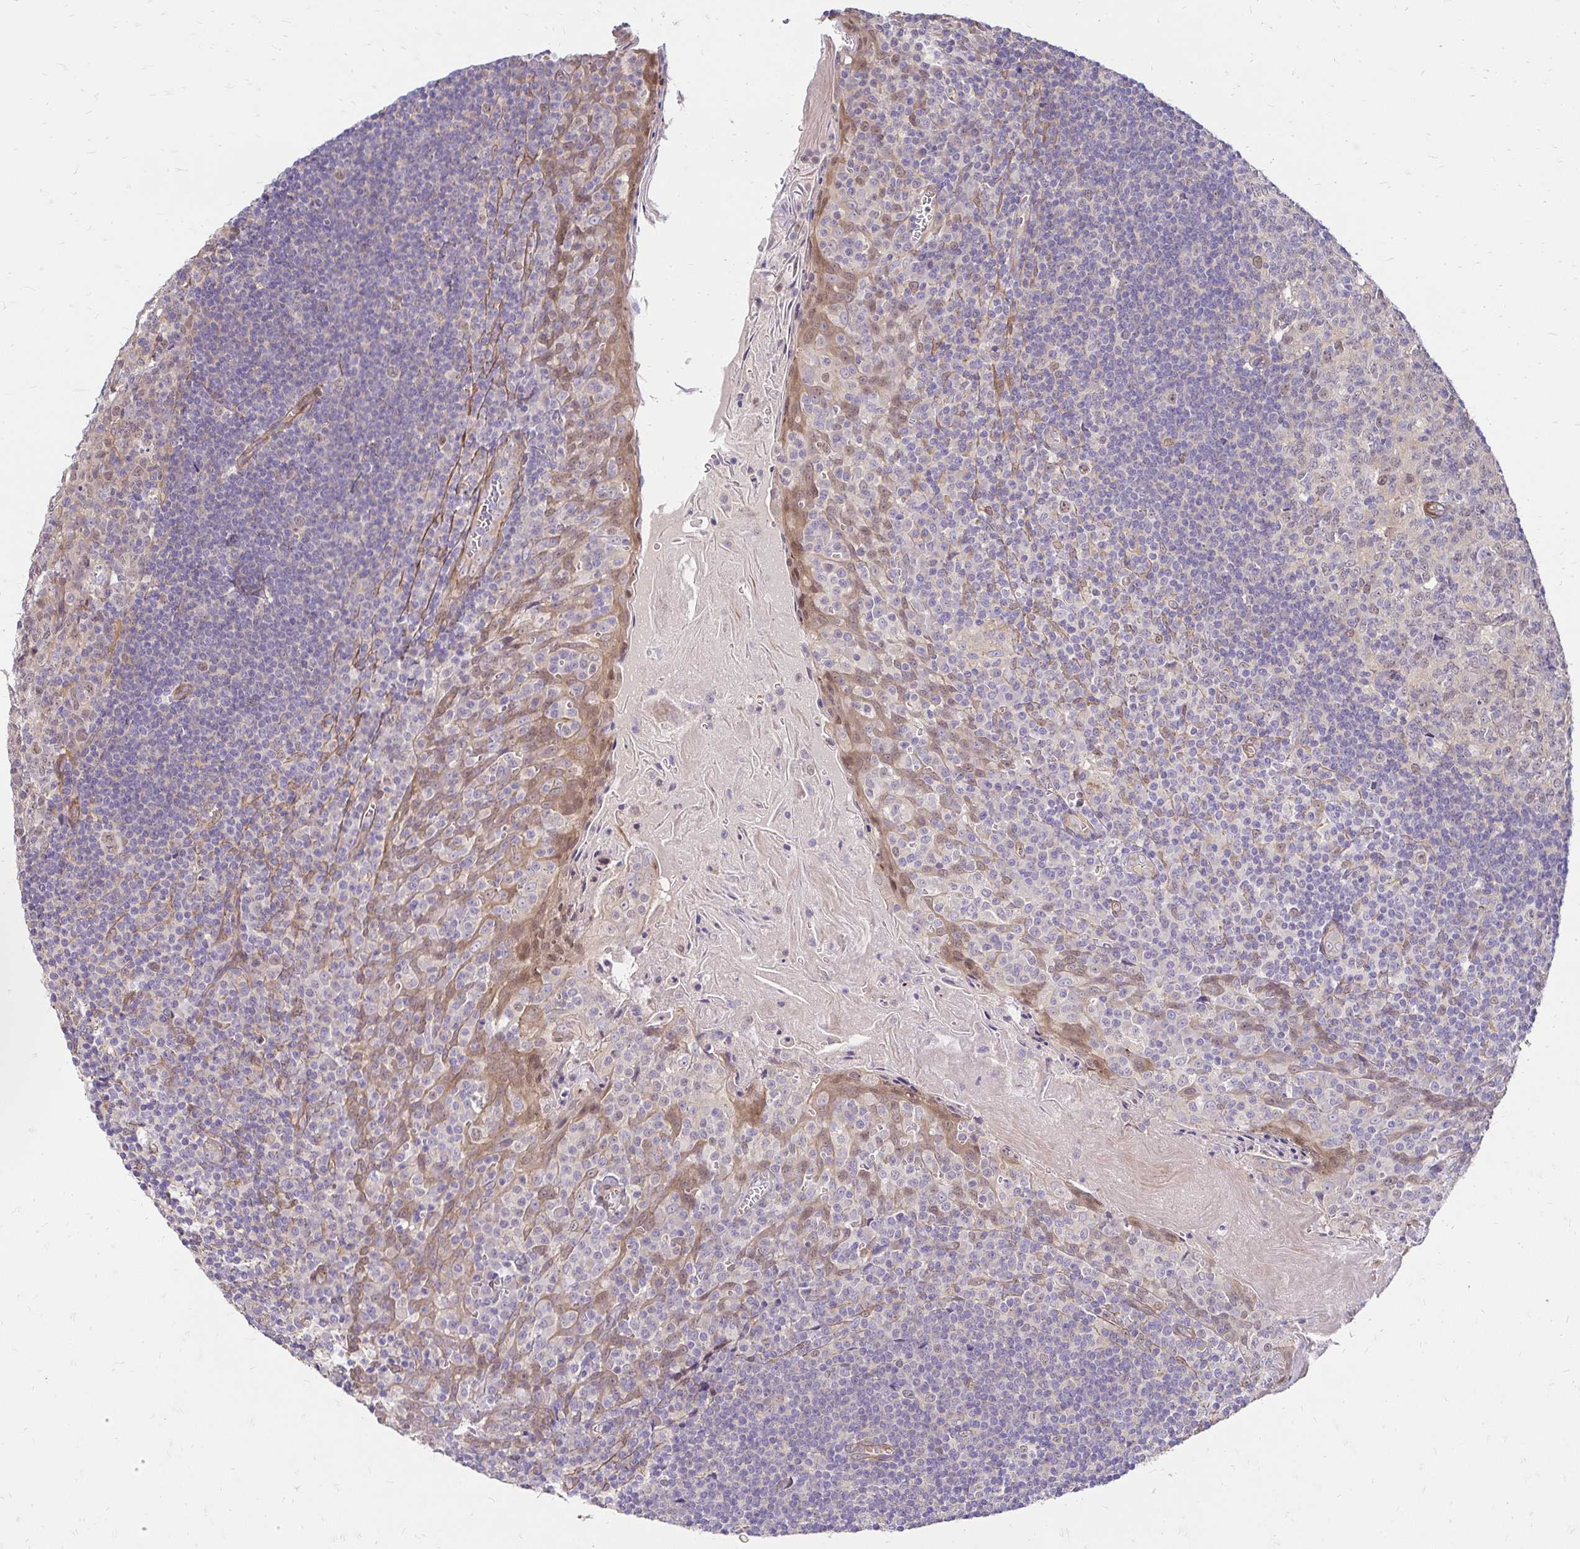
{"staining": {"intensity": "weak", "quantity": "<25%", "location": "cytoplasmic/membranous"}, "tissue": "tonsil", "cell_type": "Germinal center cells", "image_type": "normal", "snomed": [{"axis": "morphology", "description": "Normal tissue, NOS"}, {"axis": "topography", "description": "Tonsil"}], "caption": "A photomicrograph of human tonsil is negative for staining in germinal center cells. The staining was performed using DAB to visualize the protein expression in brown, while the nuclei were stained in blue with hematoxylin (Magnification: 20x).", "gene": "YAP1", "patient": {"sex": "male", "age": 27}}